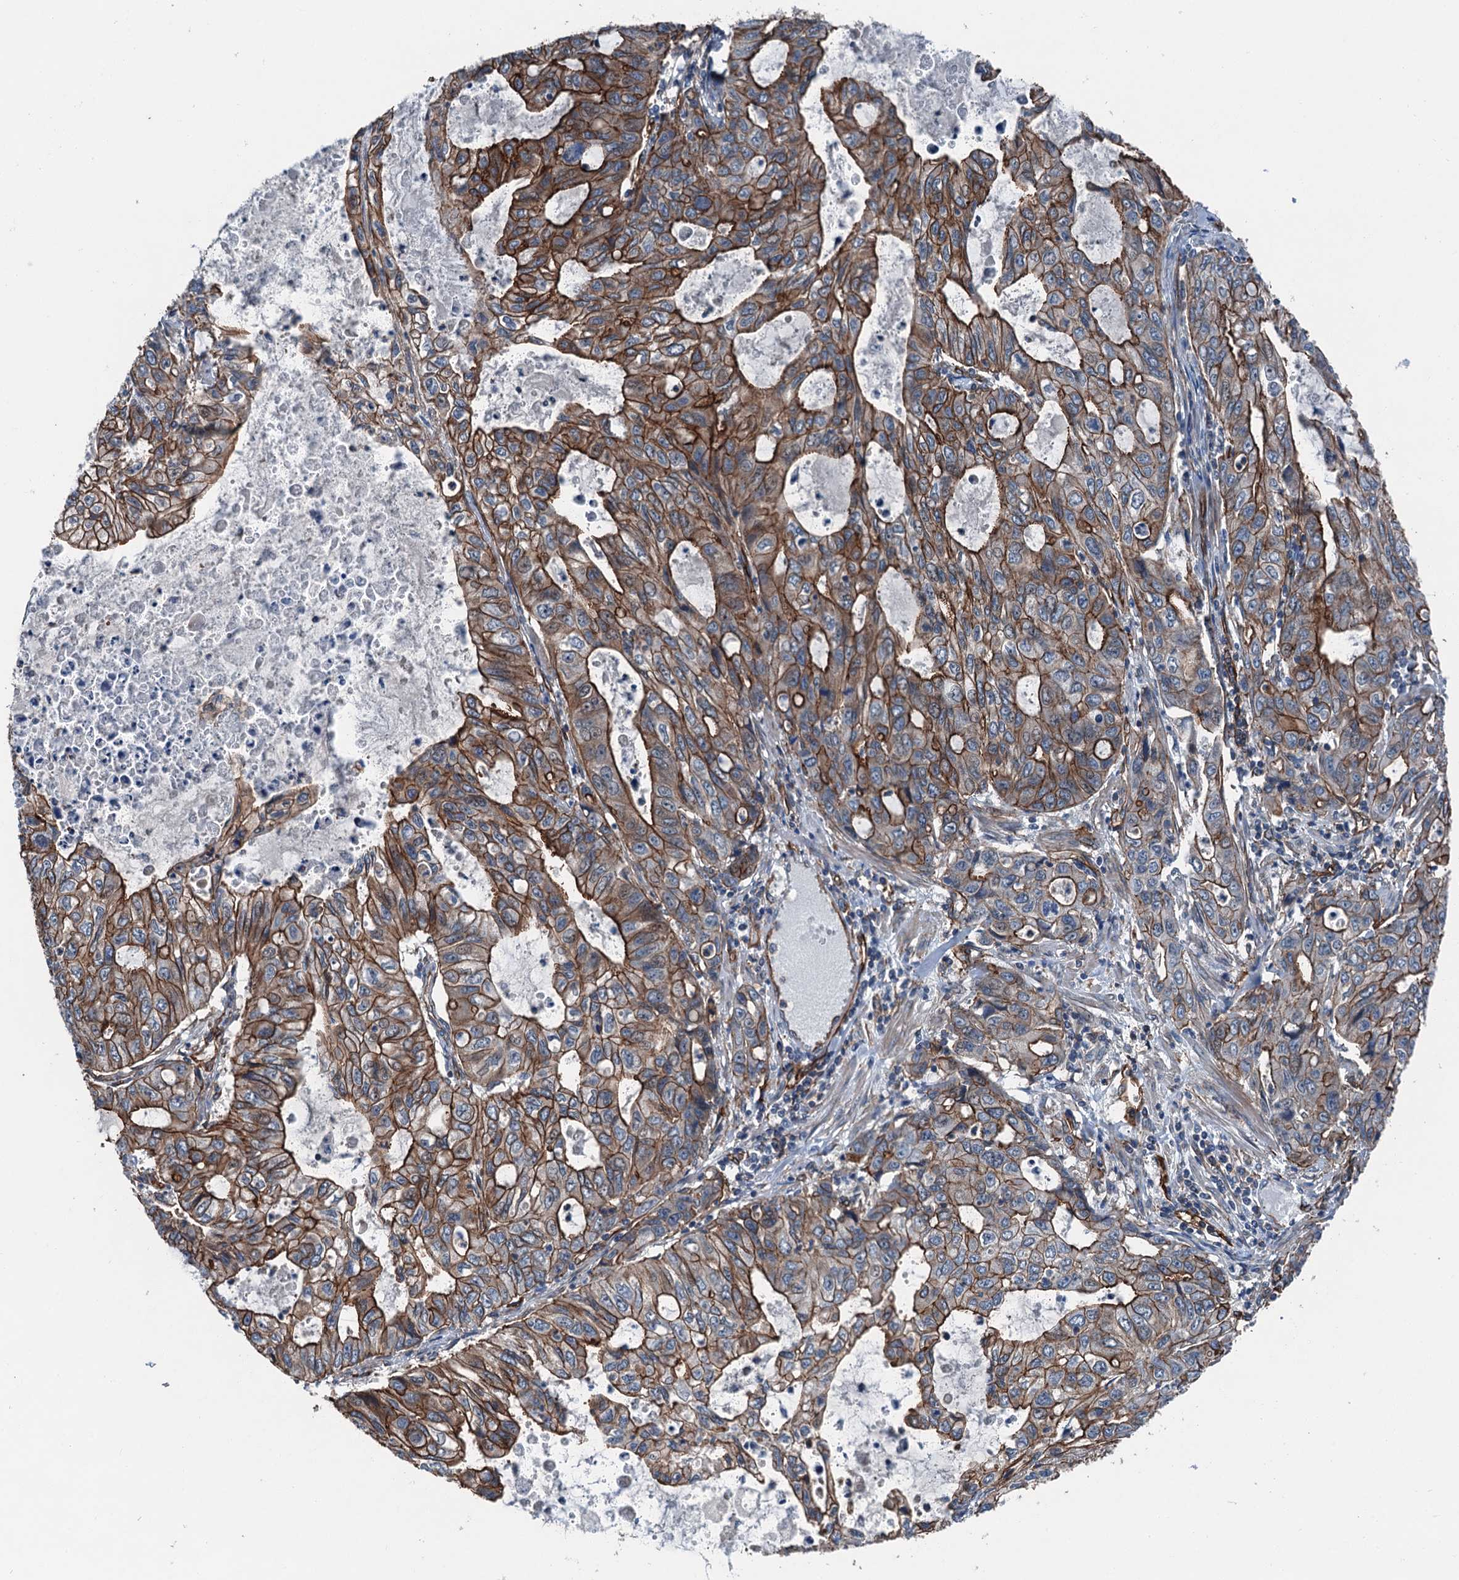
{"staining": {"intensity": "strong", "quantity": ">75%", "location": "cytoplasmic/membranous"}, "tissue": "stomach cancer", "cell_type": "Tumor cells", "image_type": "cancer", "snomed": [{"axis": "morphology", "description": "Adenocarcinoma, NOS"}, {"axis": "topography", "description": "Stomach, upper"}], "caption": "A high amount of strong cytoplasmic/membranous staining is seen in about >75% of tumor cells in adenocarcinoma (stomach) tissue.", "gene": "NMRAL1", "patient": {"sex": "female", "age": 52}}